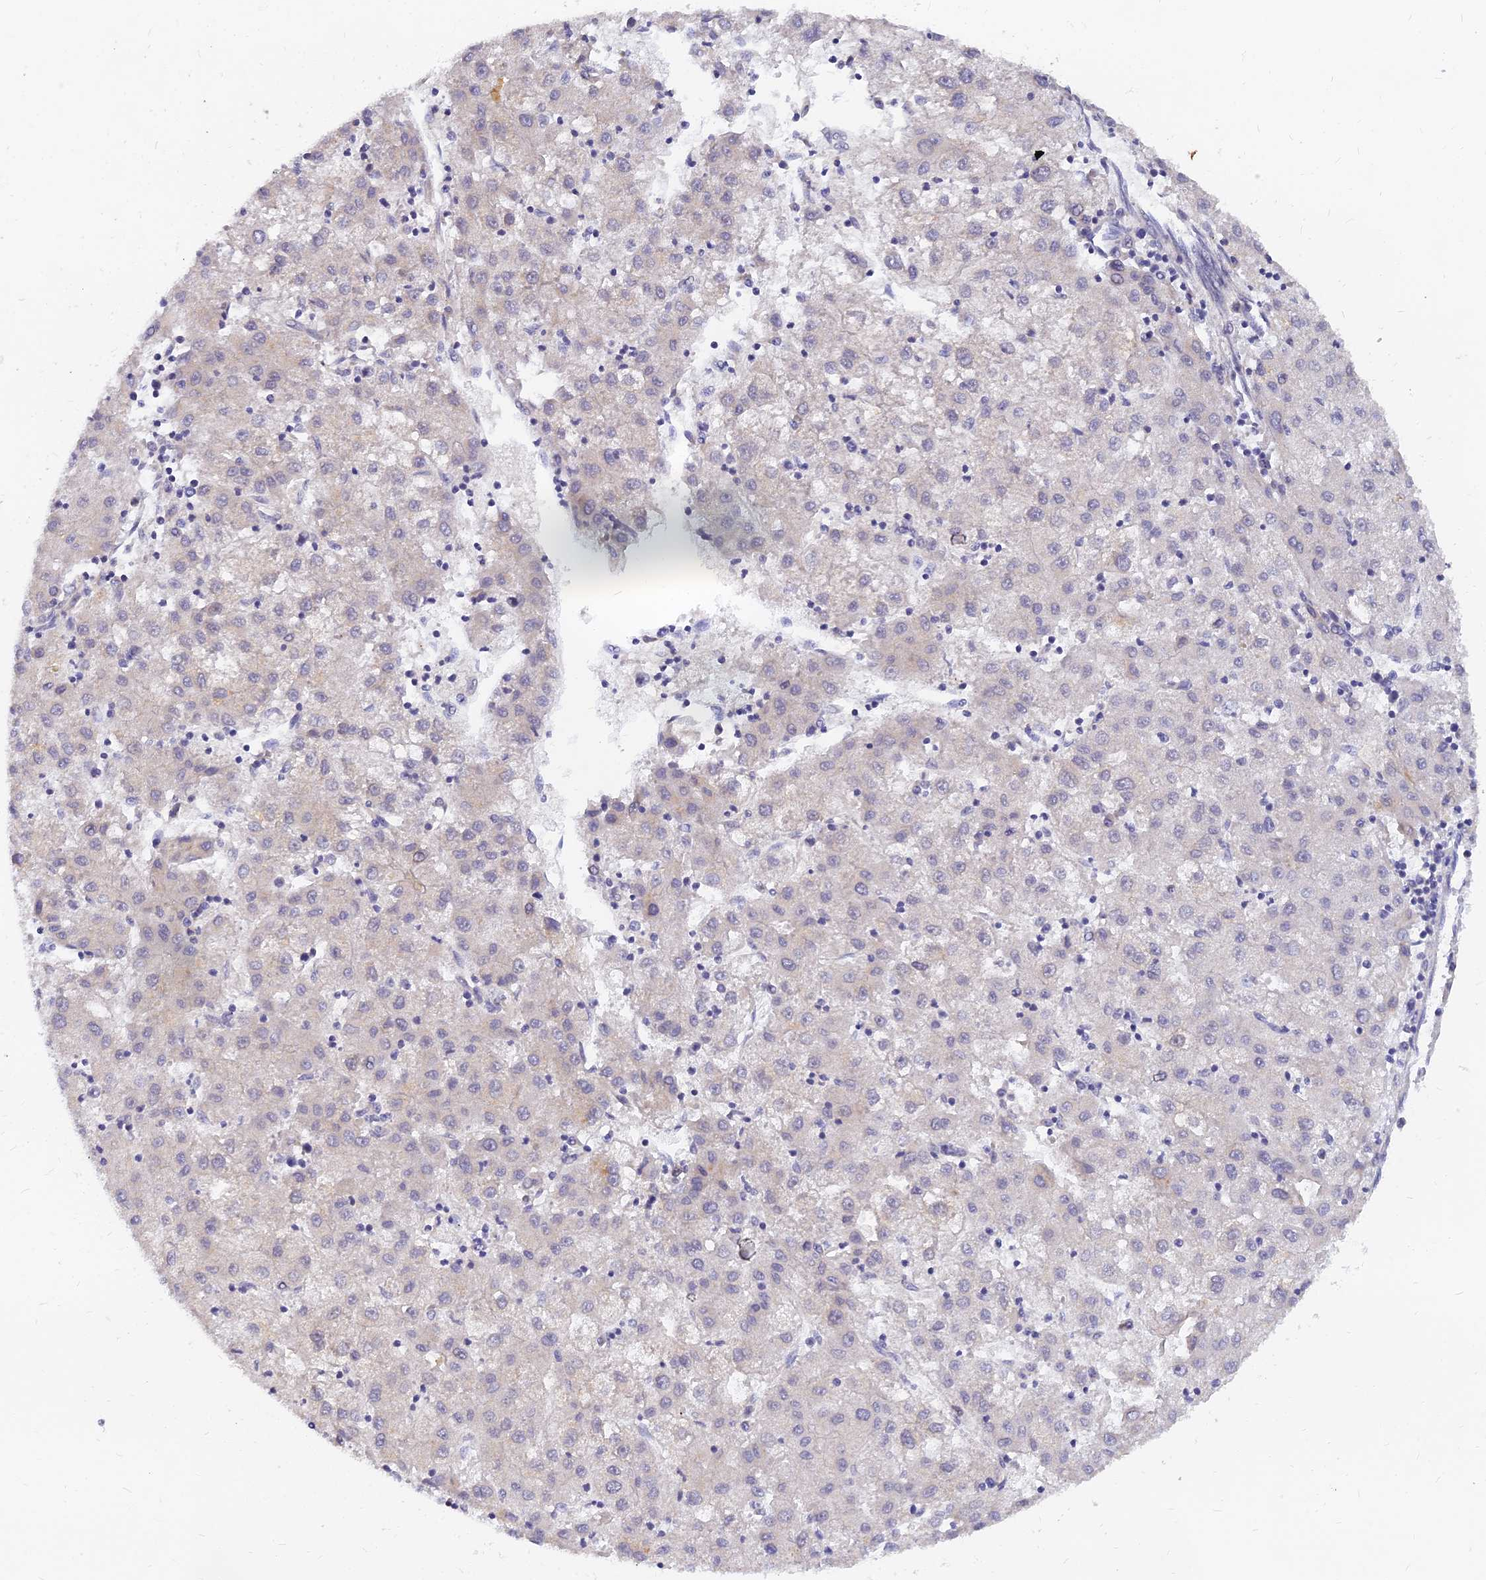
{"staining": {"intensity": "negative", "quantity": "none", "location": "none"}, "tissue": "liver cancer", "cell_type": "Tumor cells", "image_type": "cancer", "snomed": [{"axis": "morphology", "description": "Carcinoma, Hepatocellular, NOS"}, {"axis": "topography", "description": "Liver"}], "caption": "The micrograph shows no significant staining in tumor cells of hepatocellular carcinoma (liver).", "gene": "ANKS4B", "patient": {"sex": "male", "age": 72}}